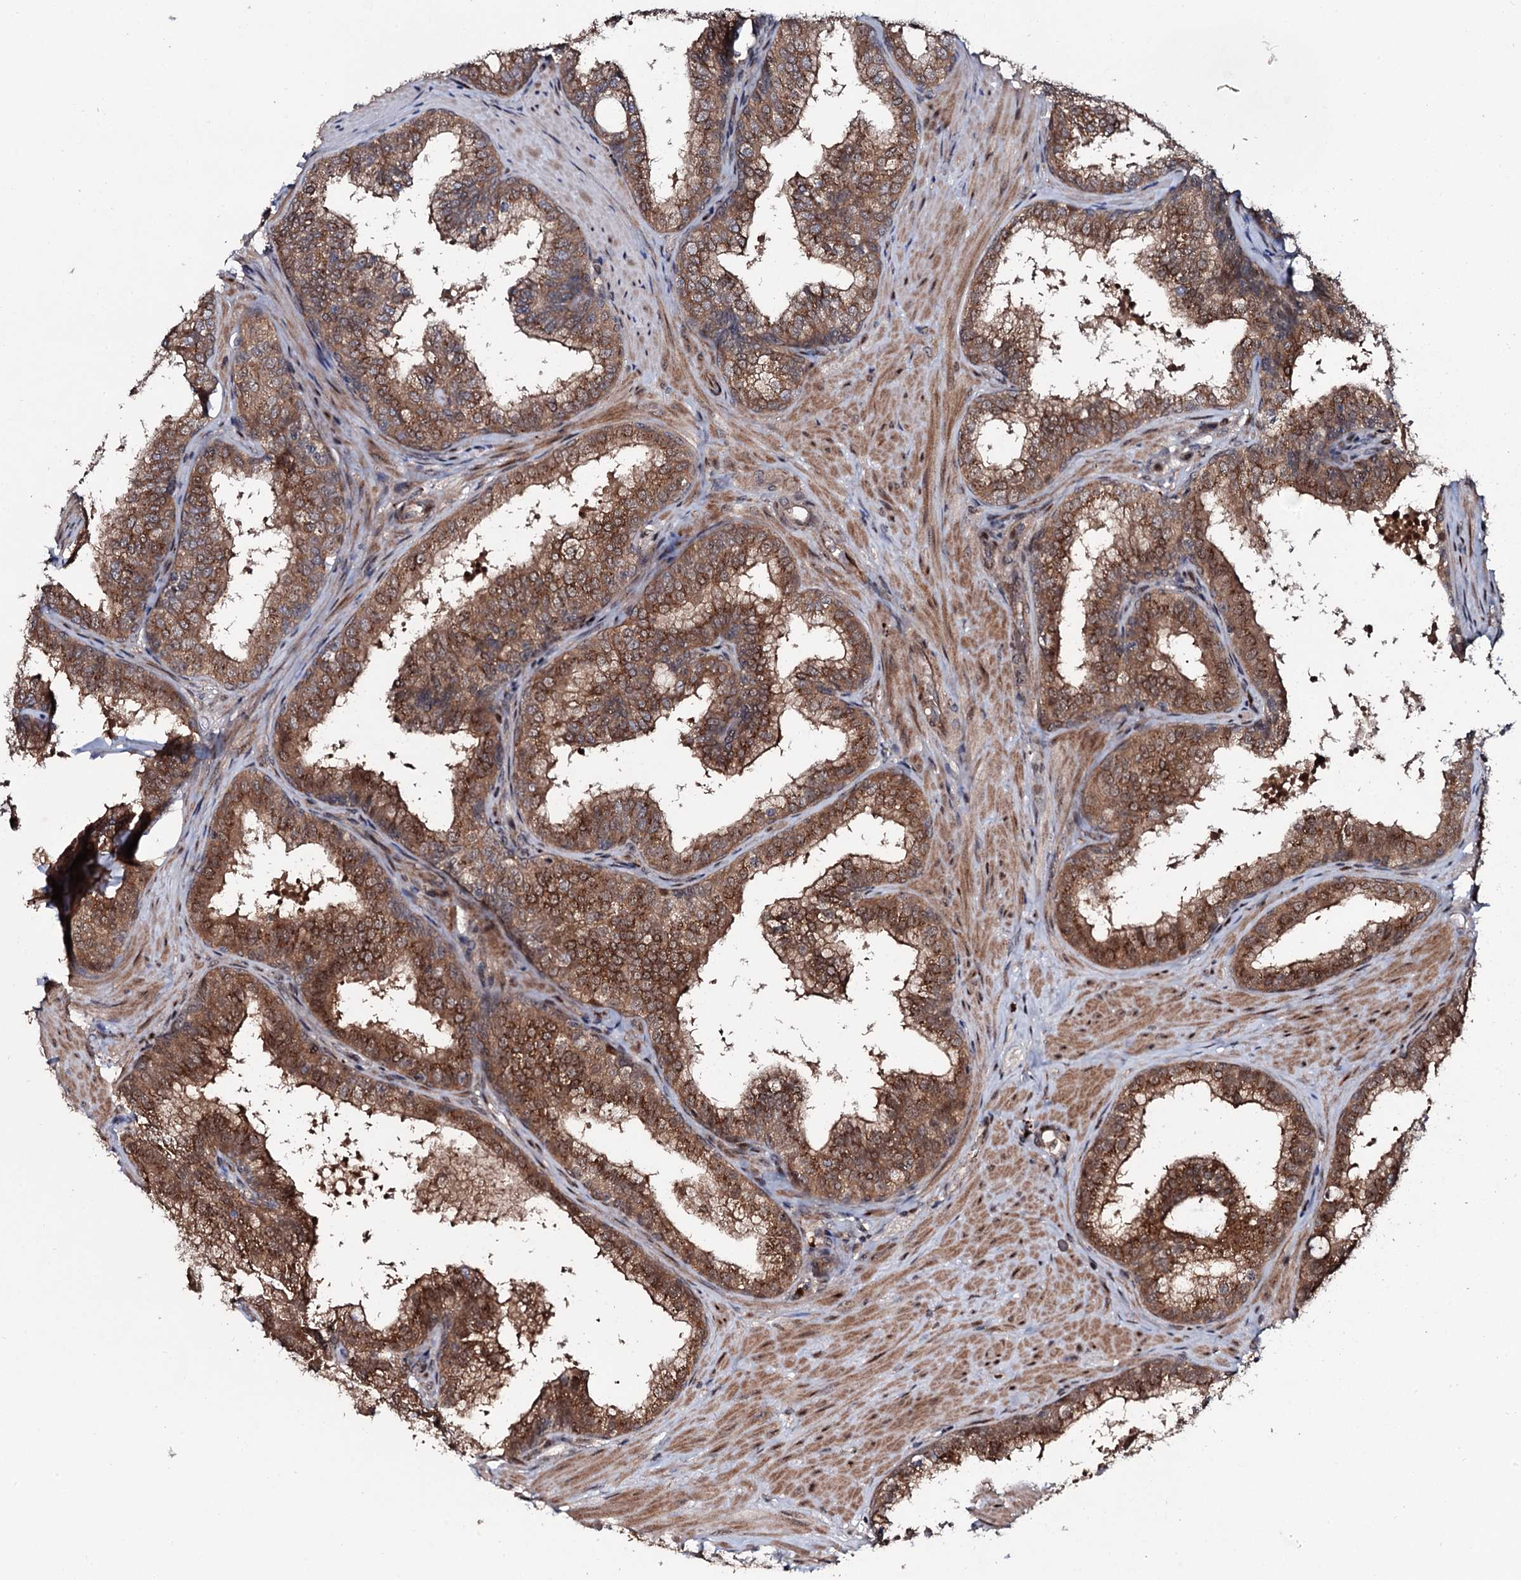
{"staining": {"intensity": "strong", "quantity": ">75%", "location": "cytoplasmic/membranous"}, "tissue": "prostate", "cell_type": "Glandular cells", "image_type": "normal", "snomed": [{"axis": "morphology", "description": "Normal tissue, NOS"}, {"axis": "topography", "description": "Prostate"}], "caption": "Immunohistochemical staining of benign prostate reveals high levels of strong cytoplasmic/membranous staining in about >75% of glandular cells.", "gene": "COG6", "patient": {"sex": "male", "age": 60}}